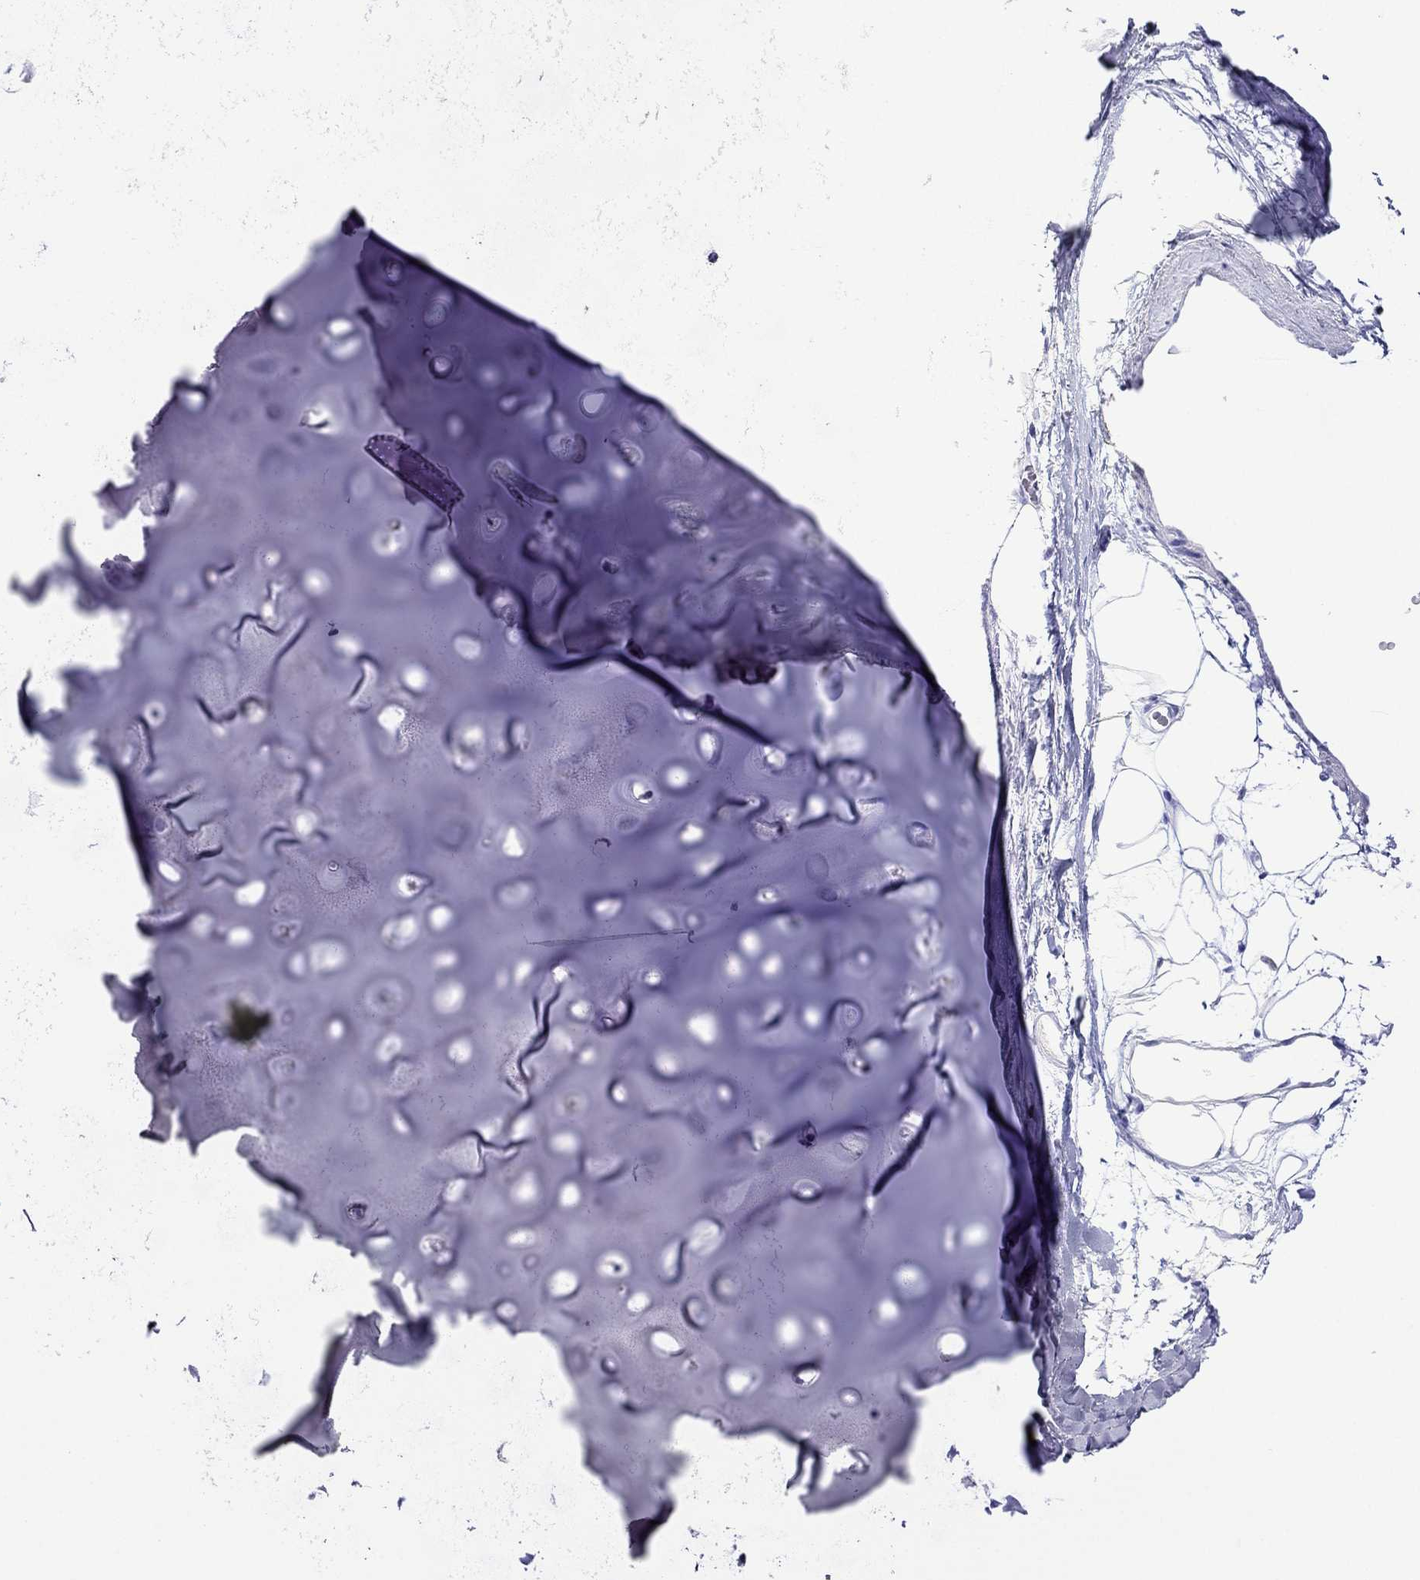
{"staining": {"intensity": "negative", "quantity": "none", "location": "none"}, "tissue": "adipose tissue", "cell_type": "Adipocytes", "image_type": "normal", "snomed": [{"axis": "morphology", "description": "Normal tissue, NOS"}, {"axis": "topography", "description": "Cartilage tissue"}, {"axis": "topography", "description": "Bronchus"}], "caption": "Immunohistochemistry image of normal human adipose tissue stained for a protein (brown), which reveals no positivity in adipocytes.", "gene": "PCDHA6", "patient": {"sex": "male", "age": 58}}